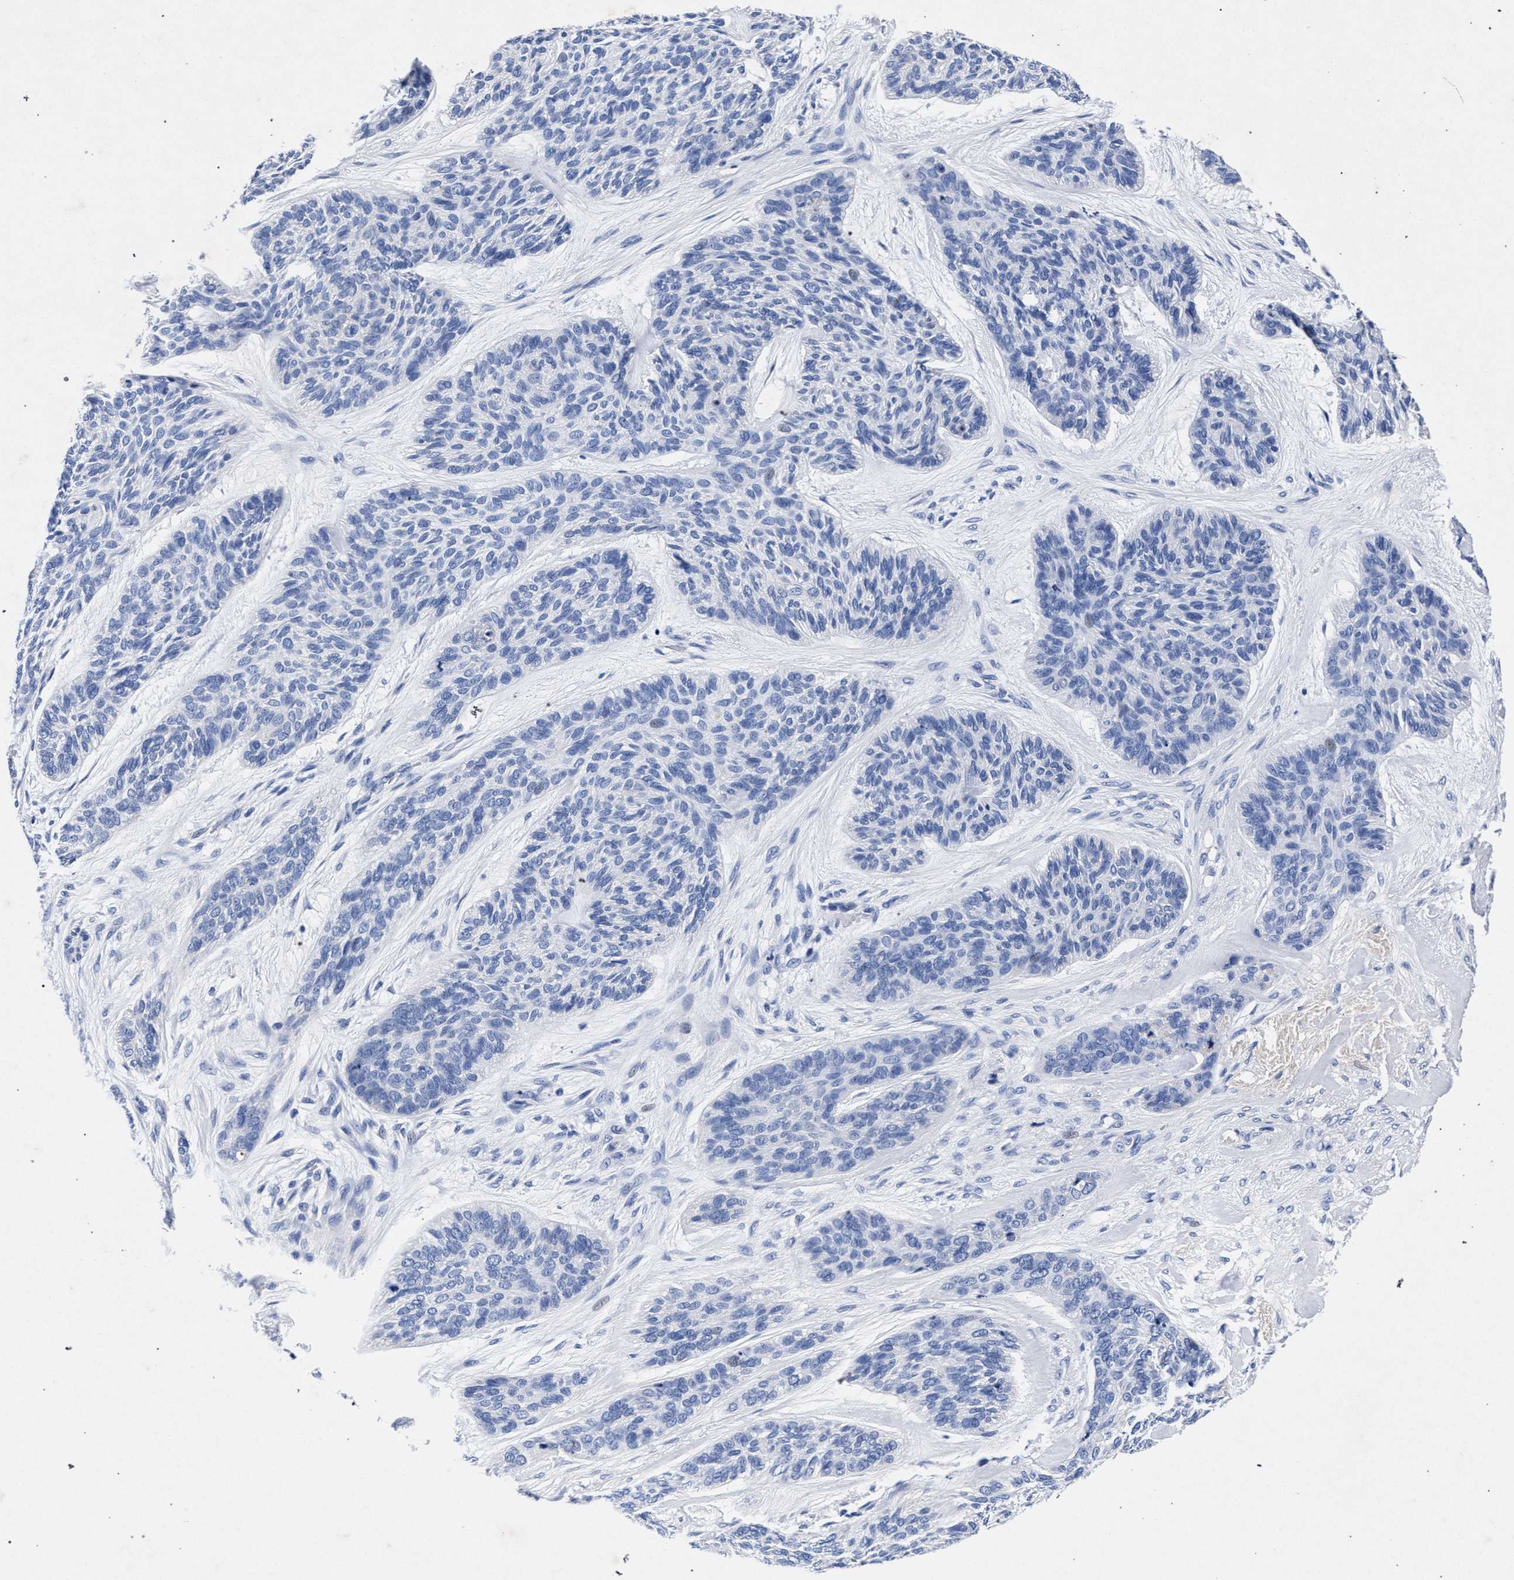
{"staining": {"intensity": "negative", "quantity": "none", "location": "none"}, "tissue": "skin cancer", "cell_type": "Tumor cells", "image_type": "cancer", "snomed": [{"axis": "morphology", "description": "Basal cell carcinoma"}, {"axis": "topography", "description": "Skin"}], "caption": "Immunohistochemical staining of skin basal cell carcinoma exhibits no significant positivity in tumor cells.", "gene": "HSD17B14", "patient": {"sex": "male", "age": 55}}